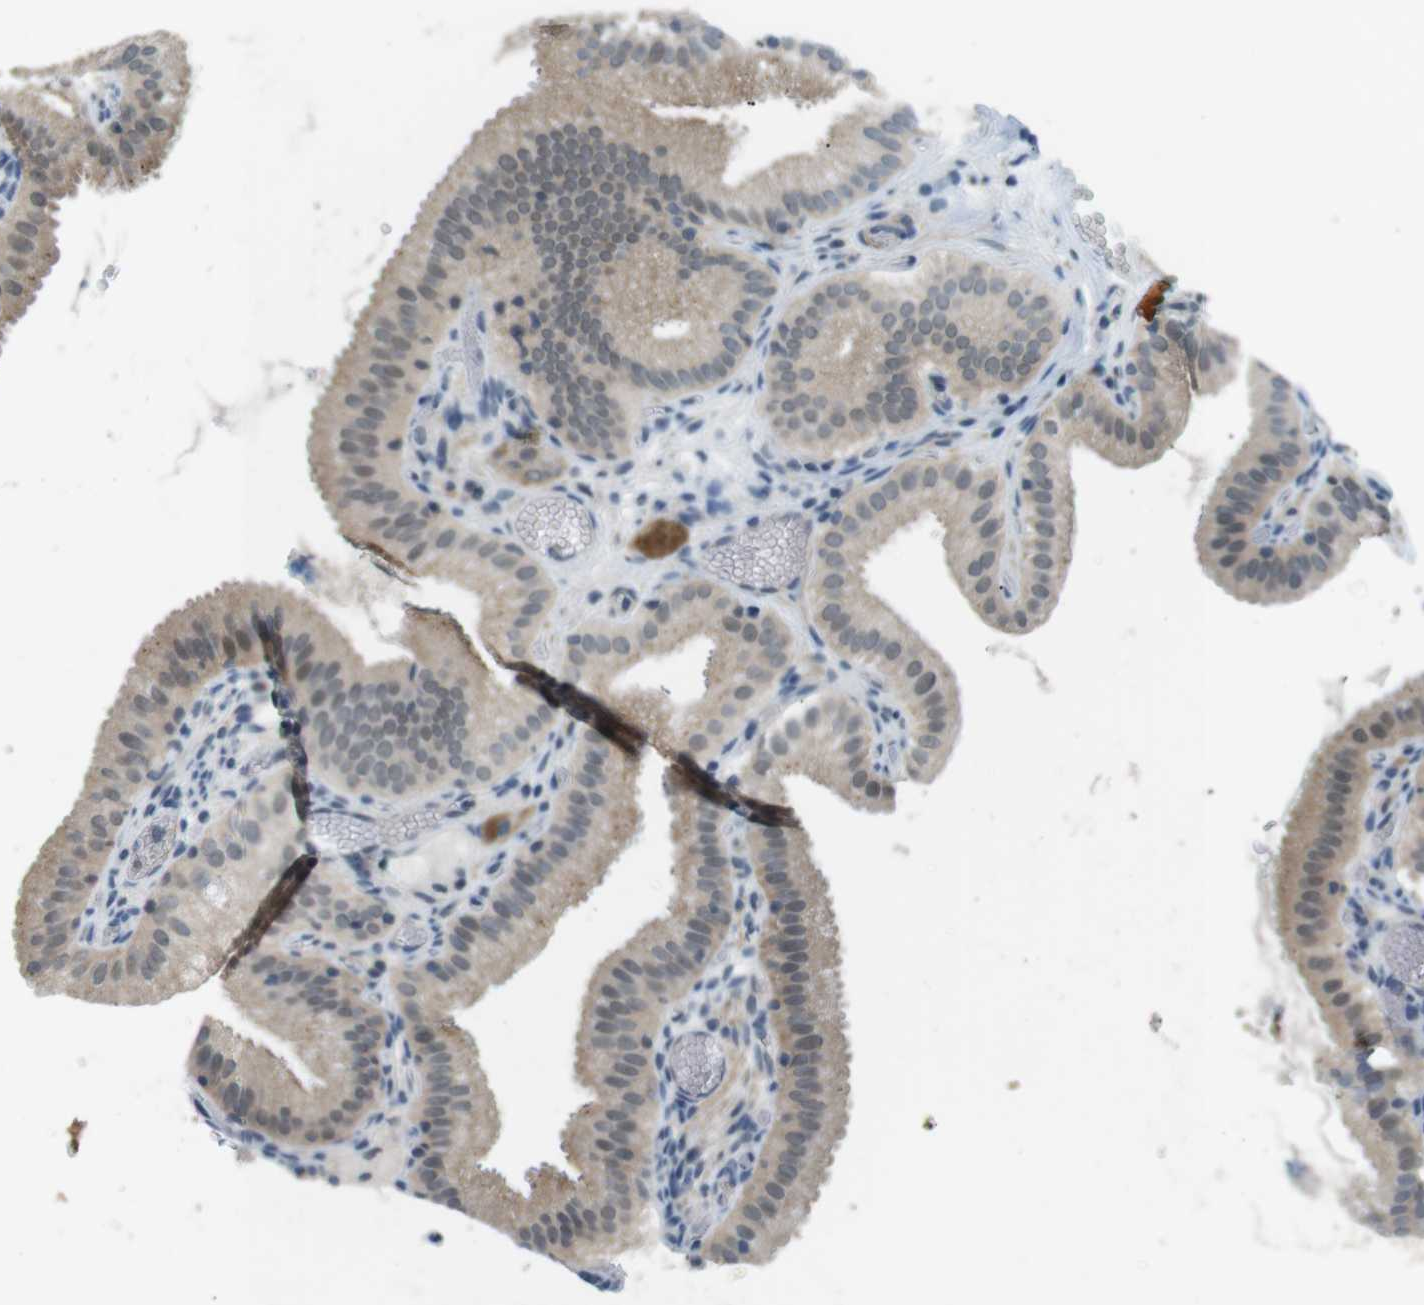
{"staining": {"intensity": "weak", "quantity": ">75%", "location": "cytoplasmic/membranous"}, "tissue": "gallbladder", "cell_type": "Glandular cells", "image_type": "normal", "snomed": [{"axis": "morphology", "description": "Normal tissue, NOS"}, {"axis": "topography", "description": "Gallbladder"}], "caption": "IHC of benign gallbladder reveals low levels of weak cytoplasmic/membranous staining in approximately >75% of glandular cells. (DAB (3,3'-diaminobenzidine) IHC with brightfield microscopy, high magnification).", "gene": "RTN3", "patient": {"sex": "male", "age": 54}}